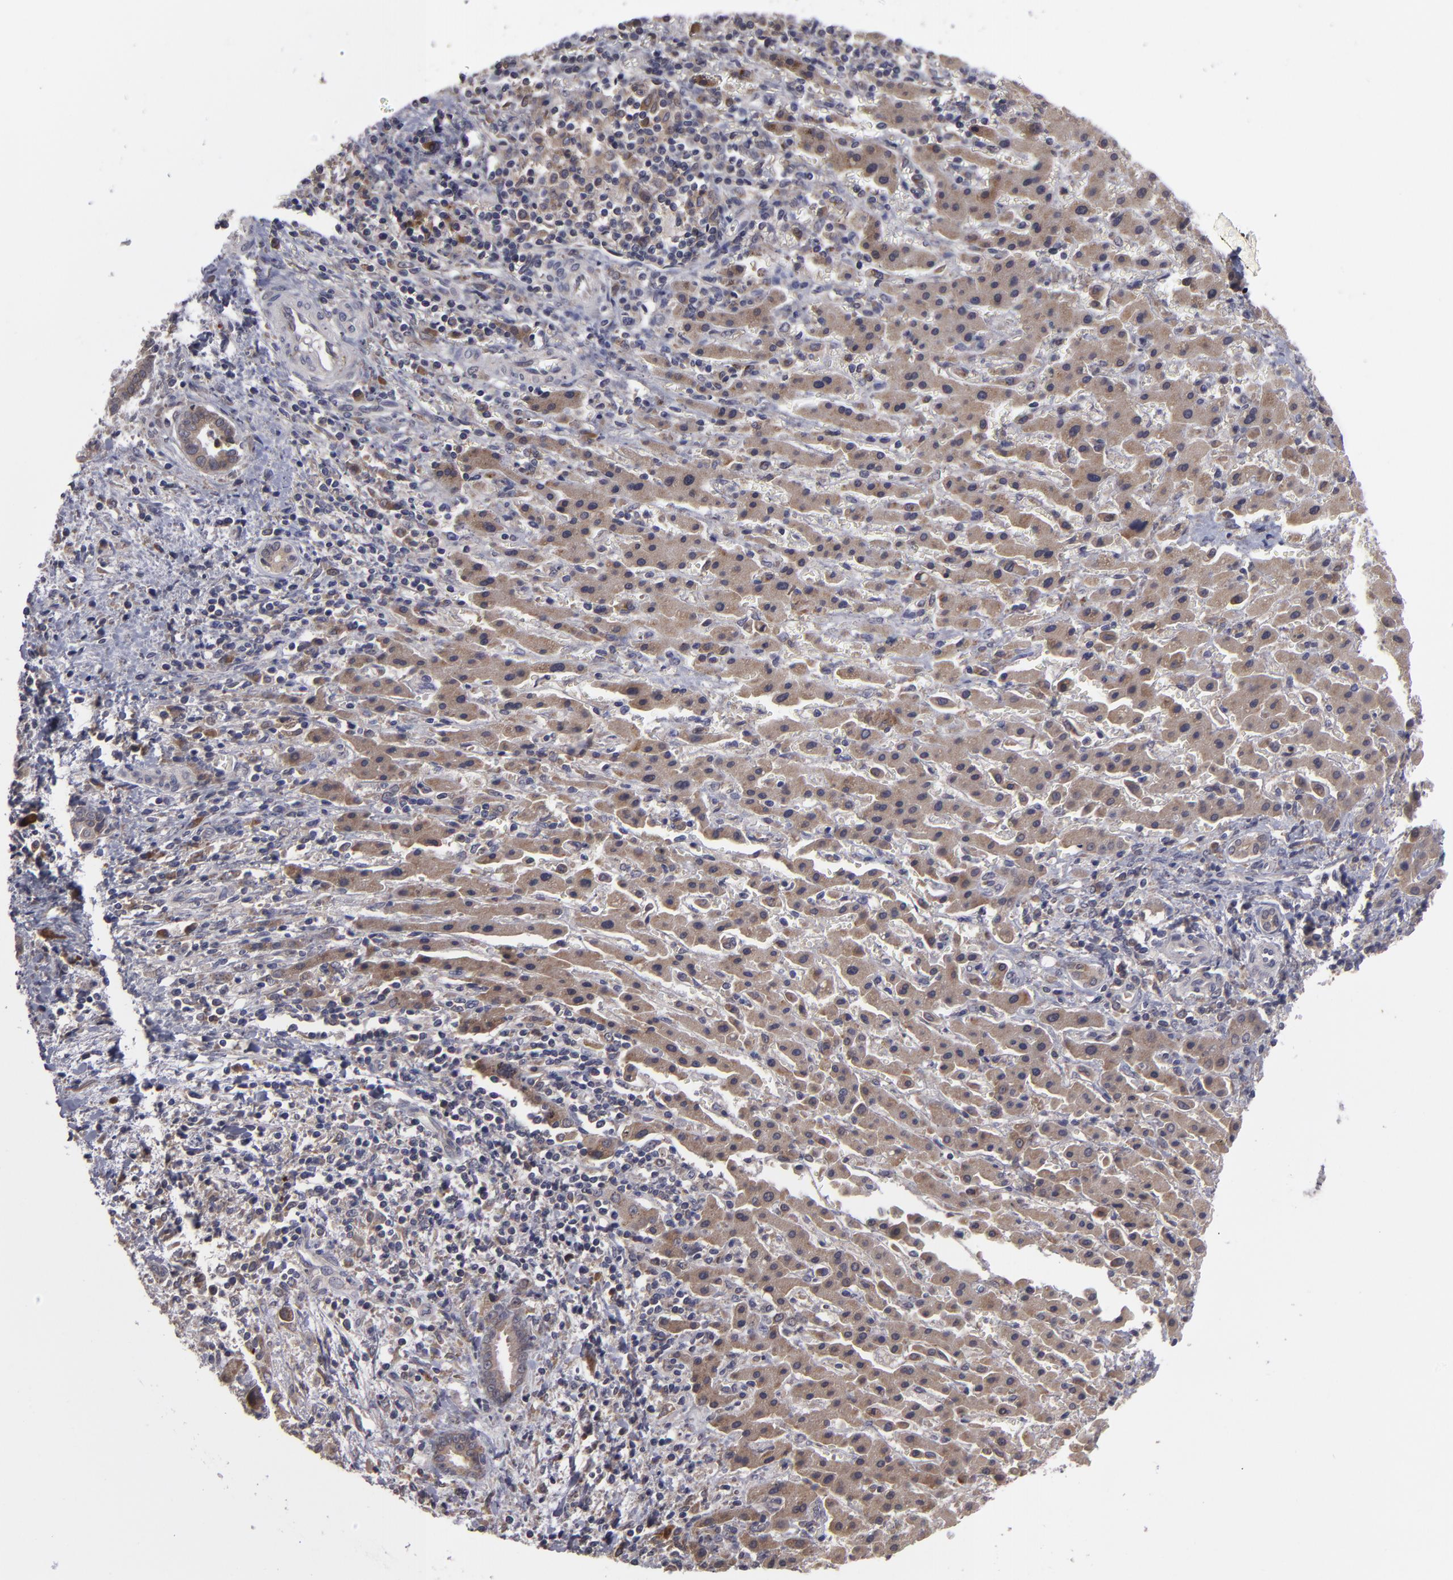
{"staining": {"intensity": "moderate", "quantity": ">75%", "location": "cytoplasmic/membranous"}, "tissue": "liver cancer", "cell_type": "Tumor cells", "image_type": "cancer", "snomed": [{"axis": "morphology", "description": "Cholangiocarcinoma"}, {"axis": "topography", "description": "Liver"}], "caption": "Human cholangiocarcinoma (liver) stained with a protein marker displays moderate staining in tumor cells.", "gene": "IL12A", "patient": {"sex": "male", "age": 57}}